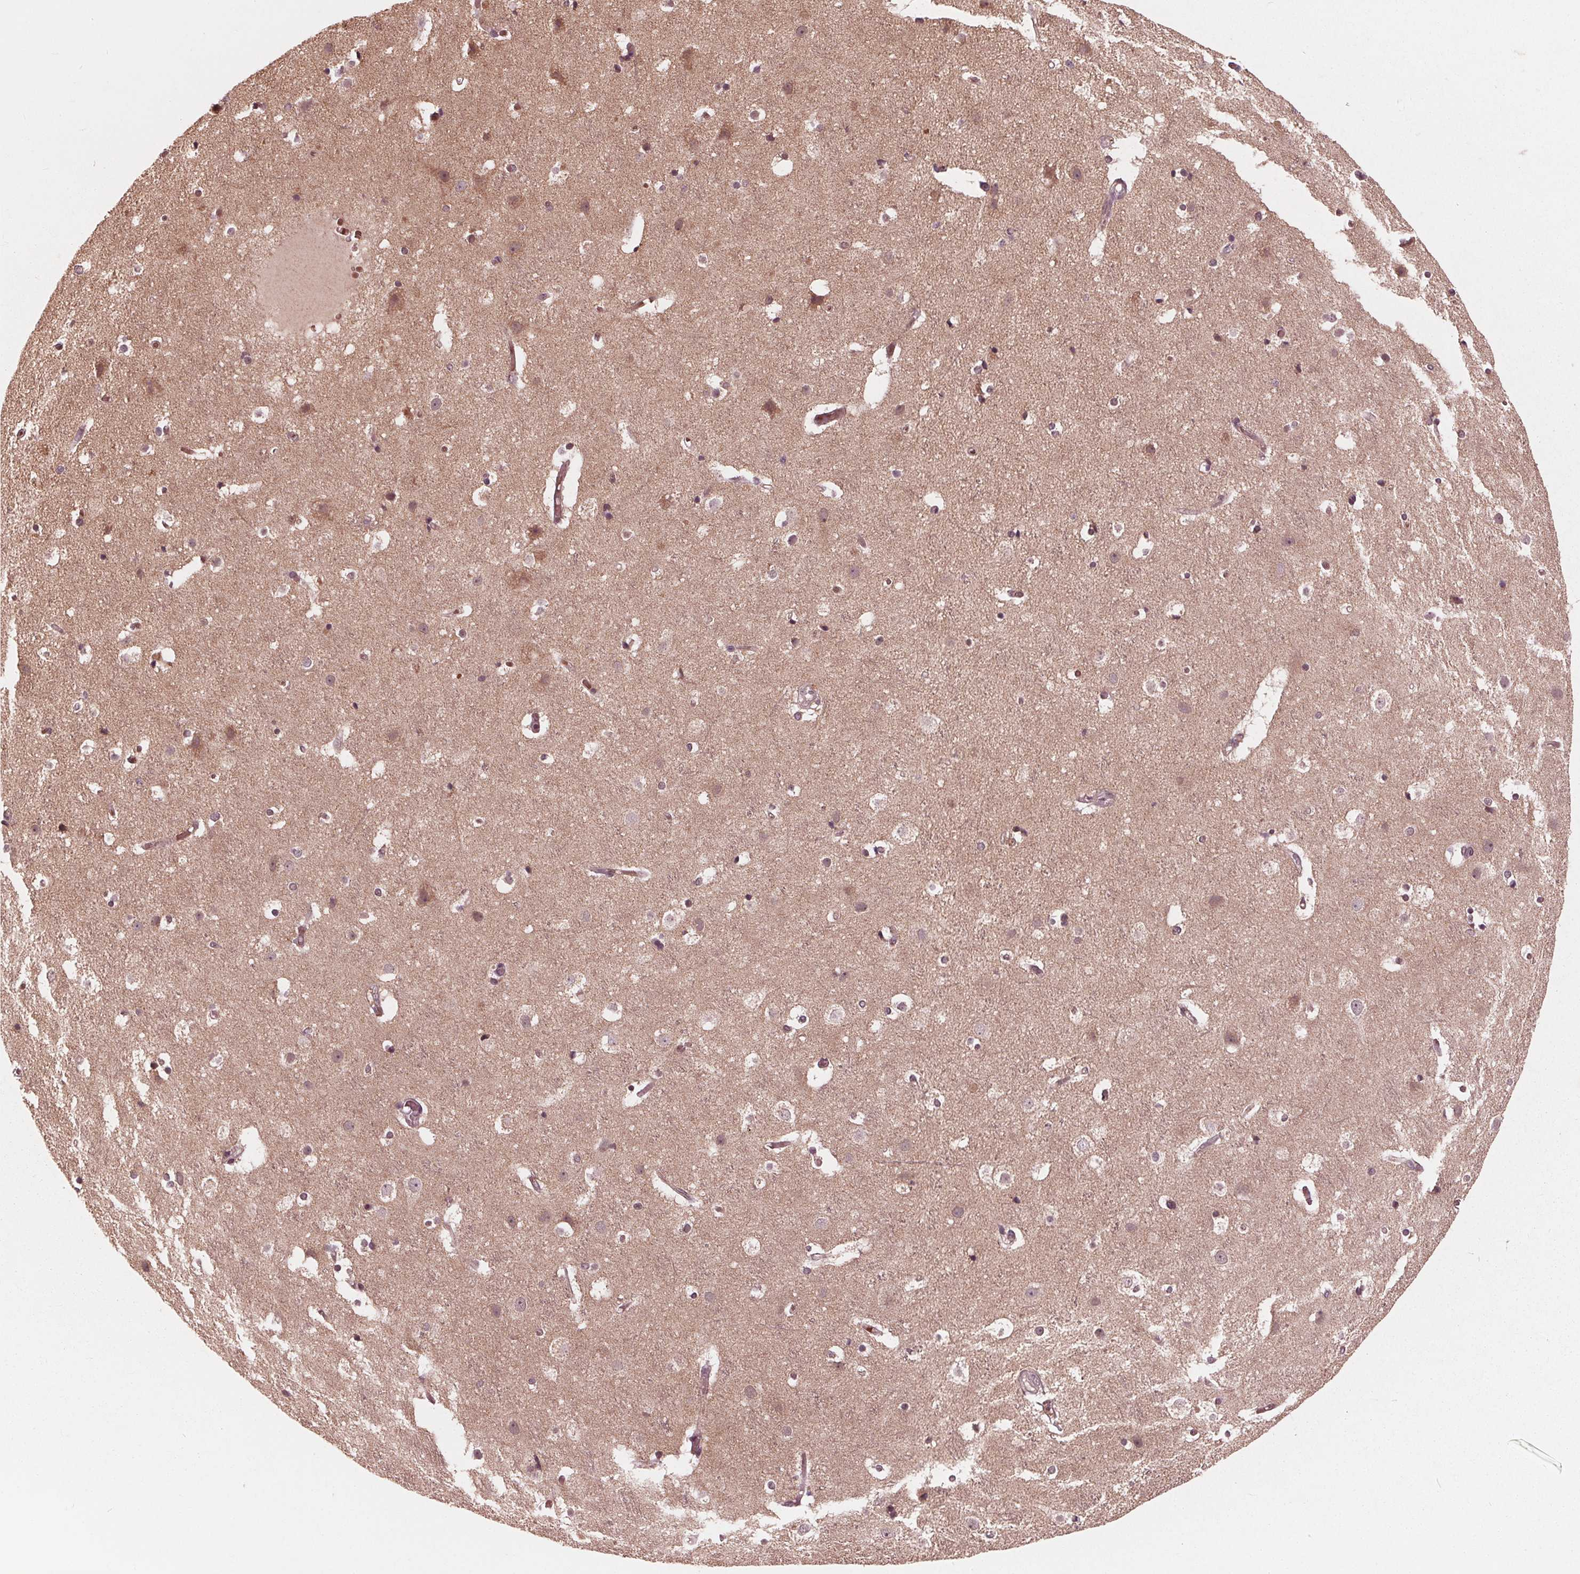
{"staining": {"intensity": "weak", "quantity": "<25%", "location": "cytoplasmic/membranous"}, "tissue": "cerebral cortex", "cell_type": "Endothelial cells", "image_type": "normal", "snomed": [{"axis": "morphology", "description": "Normal tissue, NOS"}, {"axis": "topography", "description": "Cerebral cortex"}], "caption": "Human cerebral cortex stained for a protein using immunohistochemistry displays no positivity in endothelial cells.", "gene": "UBALD1", "patient": {"sex": "female", "age": 52}}